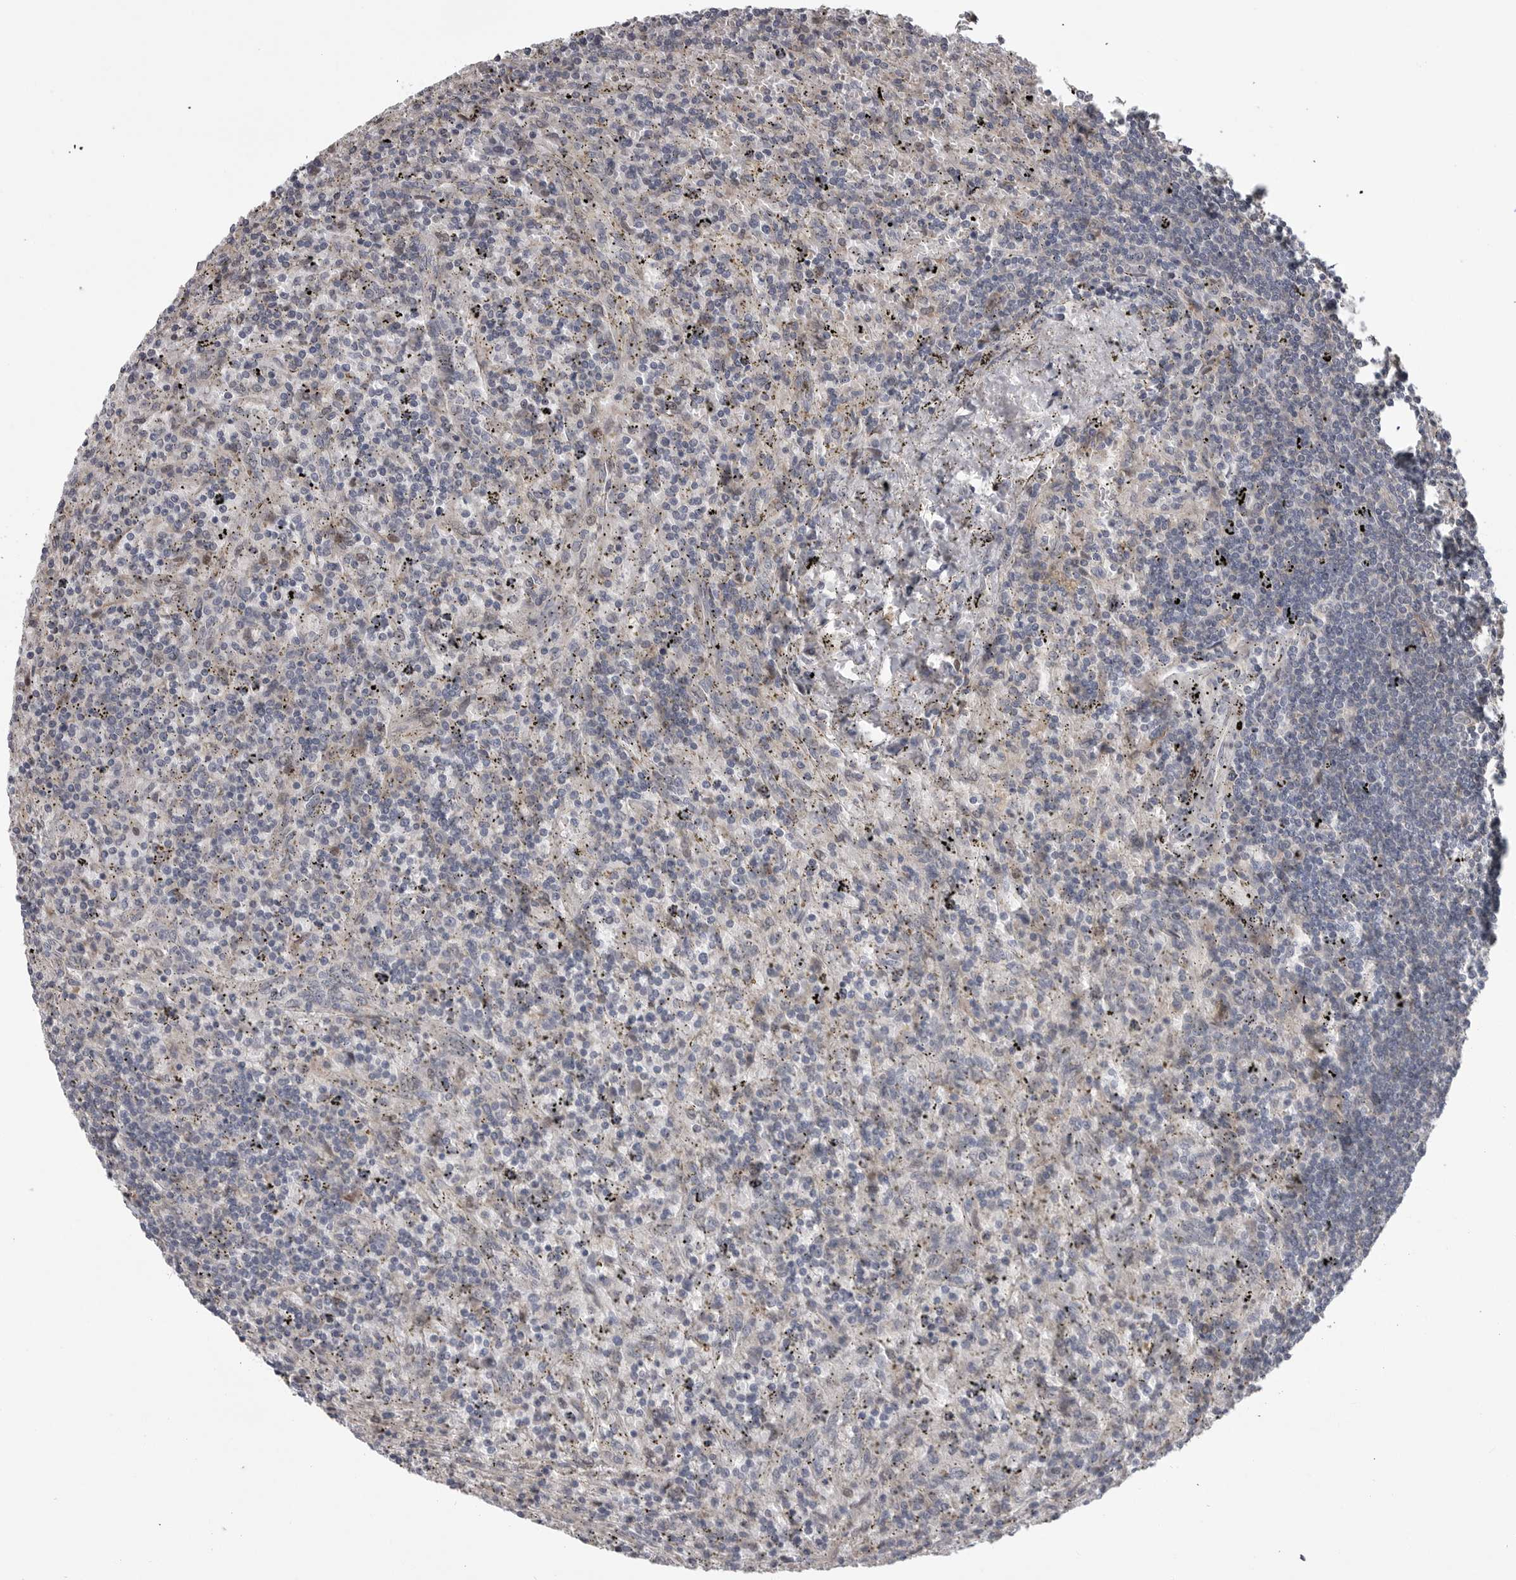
{"staining": {"intensity": "negative", "quantity": "none", "location": "none"}, "tissue": "lymphoma", "cell_type": "Tumor cells", "image_type": "cancer", "snomed": [{"axis": "morphology", "description": "Malignant lymphoma, non-Hodgkin's type, Low grade"}, {"axis": "topography", "description": "Spleen"}], "caption": "Human malignant lymphoma, non-Hodgkin's type (low-grade) stained for a protein using immunohistochemistry (IHC) reveals no positivity in tumor cells.", "gene": "ZNRF1", "patient": {"sex": "male", "age": 76}}